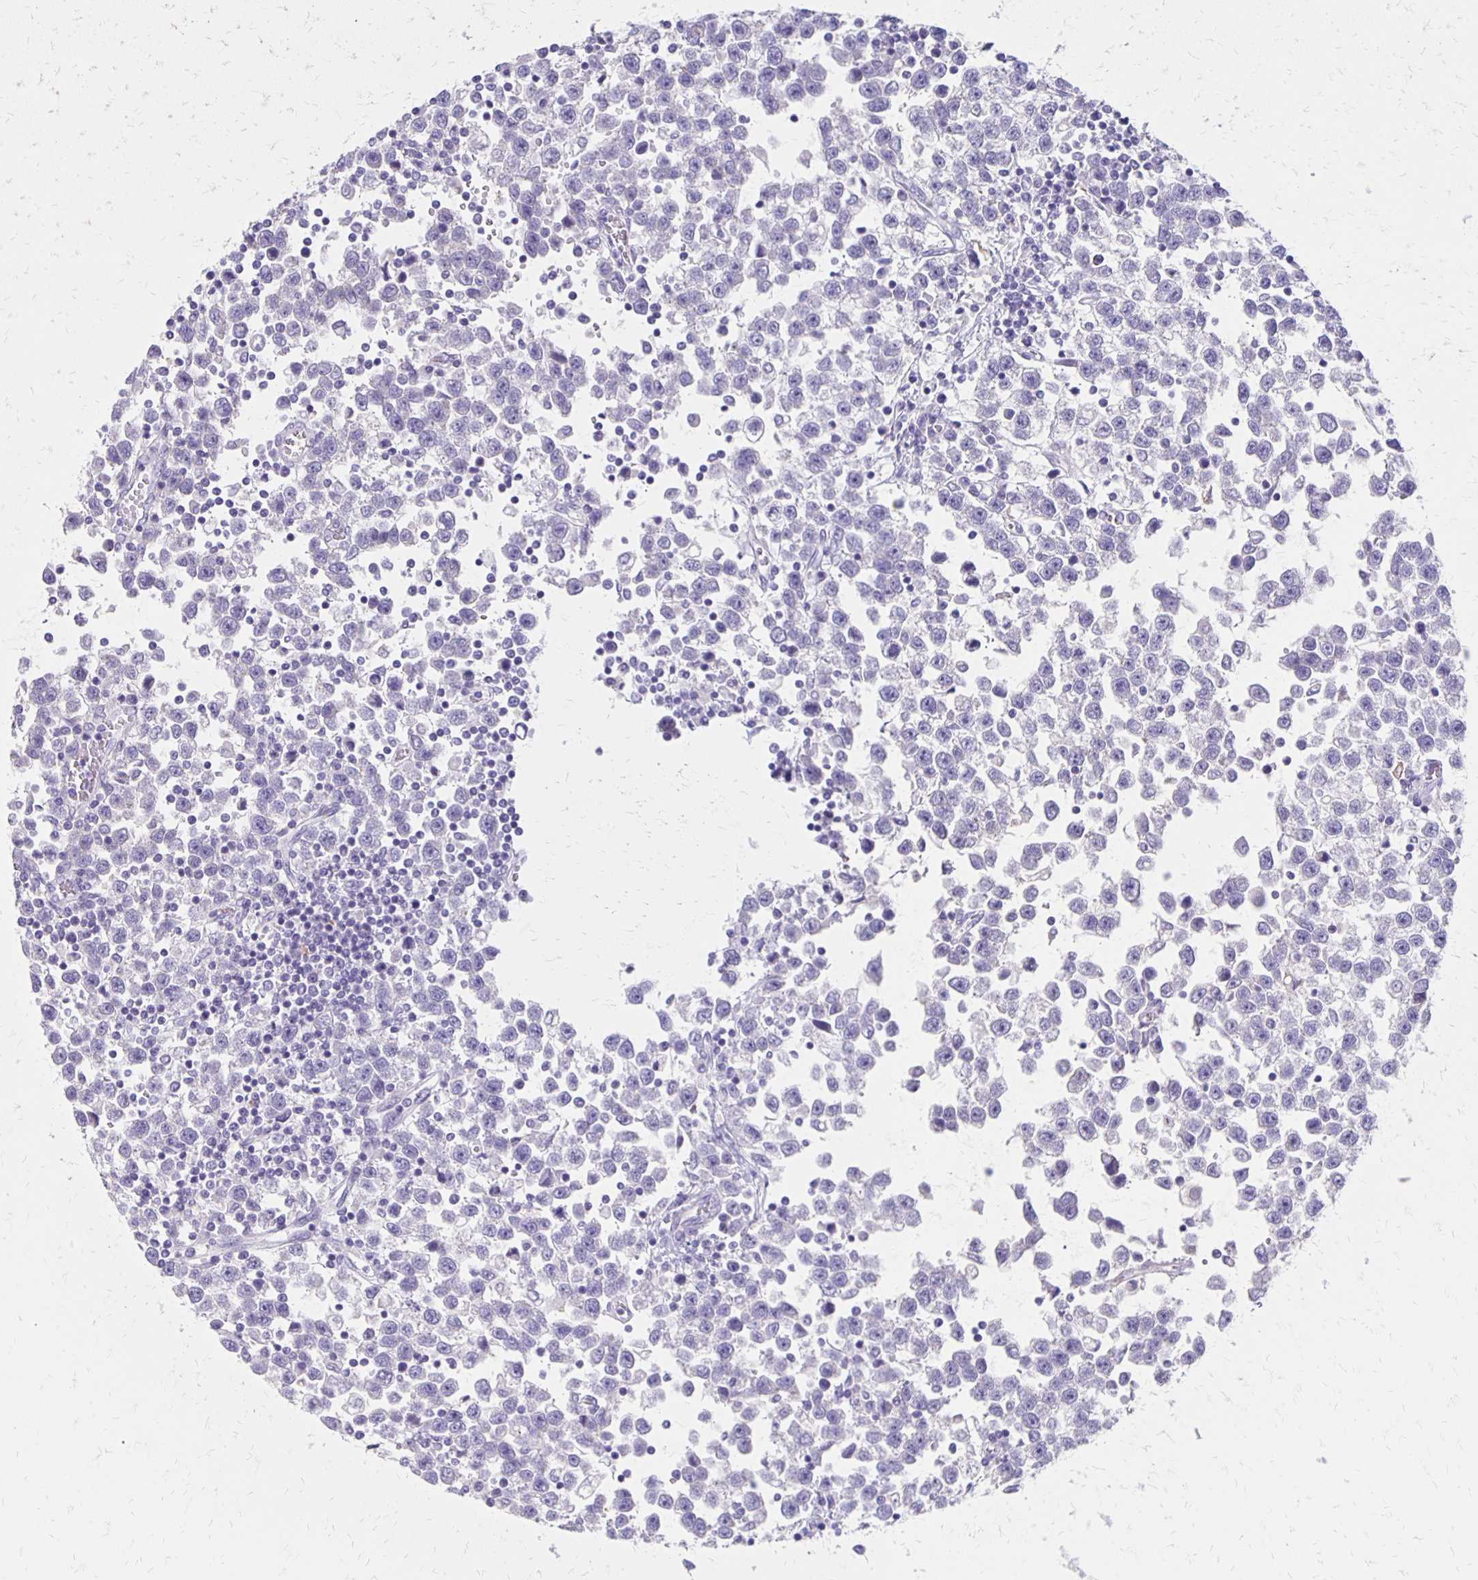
{"staining": {"intensity": "negative", "quantity": "none", "location": "none"}, "tissue": "testis cancer", "cell_type": "Tumor cells", "image_type": "cancer", "snomed": [{"axis": "morphology", "description": "Seminoma, NOS"}, {"axis": "topography", "description": "Testis"}], "caption": "A photomicrograph of human testis cancer (seminoma) is negative for staining in tumor cells. (DAB IHC visualized using brightfield microscopy, high magnification).", "gene": "SEPTIN5", "patient": {"sex": "male", "age": 34}}